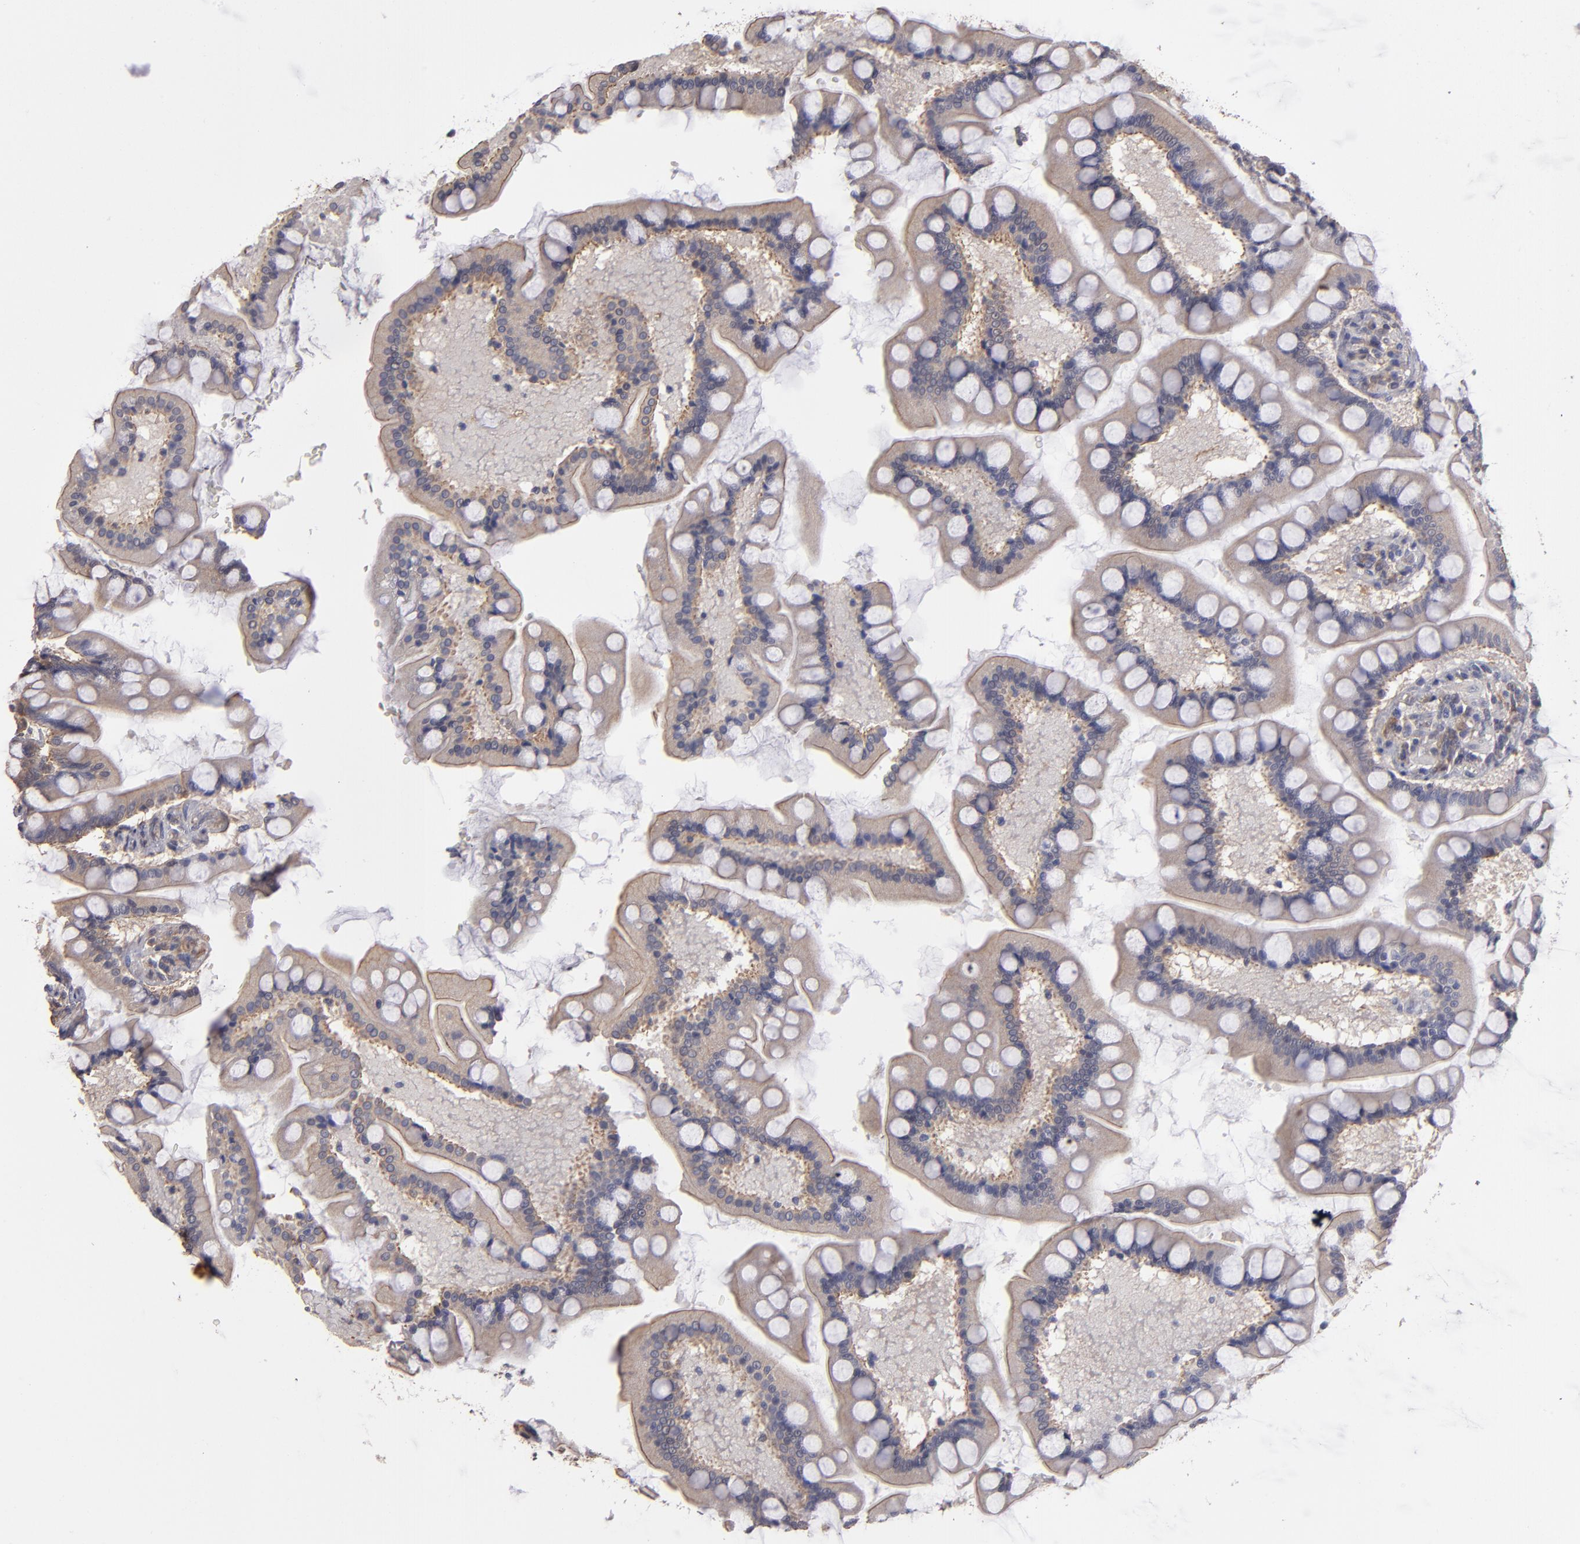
{"staining": {"intensity": "moderate", "quantity": "<25%", "location": "cytoplasmic/membranous"}, "tissue": "small intestine", "cell_type": "Glandular cells", "image_type": "normal", "snomed": [{"axis": "morphology", "description": "Normal tissue, NOS"}, {"axis": "topography", "description": "Small intestine"}], "caption": "Normal small intestine was stained to show a protein in brown. There is low levels of moderate cytoplasmic/membranous expression in approximately <25% of glandular cells.", "gene": "NDRG2", "patient": {"sex": "male", "age": 41}}